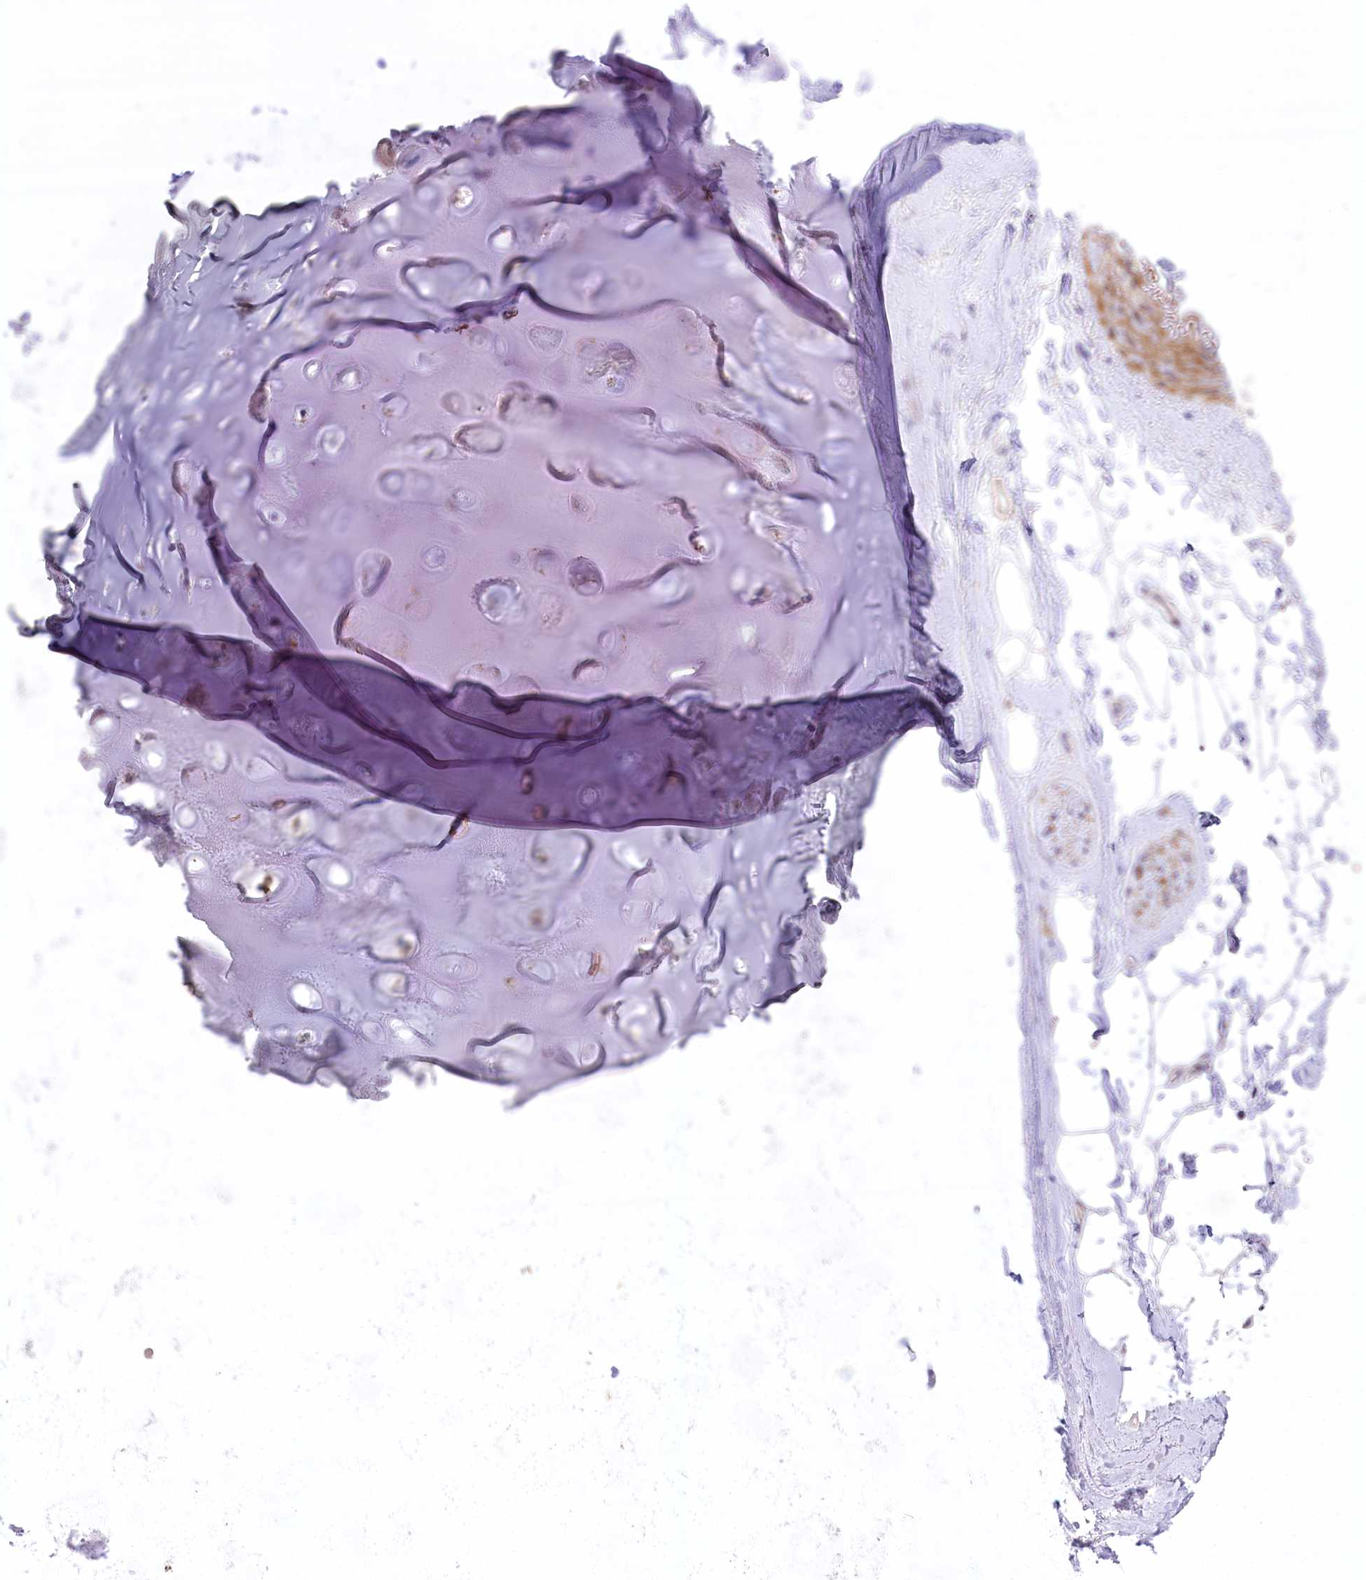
{"staining": {"intensity": "negative", "quantity": "none", "location": "none"}, "tissue": "adipose tissue", "cell_type": "Adipocytes", "image_type": "normal", "snomed": [{"axis": "morphology", "description": "Normal tissue, NOS"}, {"axis": "topography", "description": "Cartilage tissue"}, {"axis": "topography", "description": "Bronchus"}], "caption": "This is an IHC photomicrograph of benign adipose tissue. There is no expression in adipocytes.", "gene": "ANGPTL3", "patient": {"sex": "female", "age": 73}}